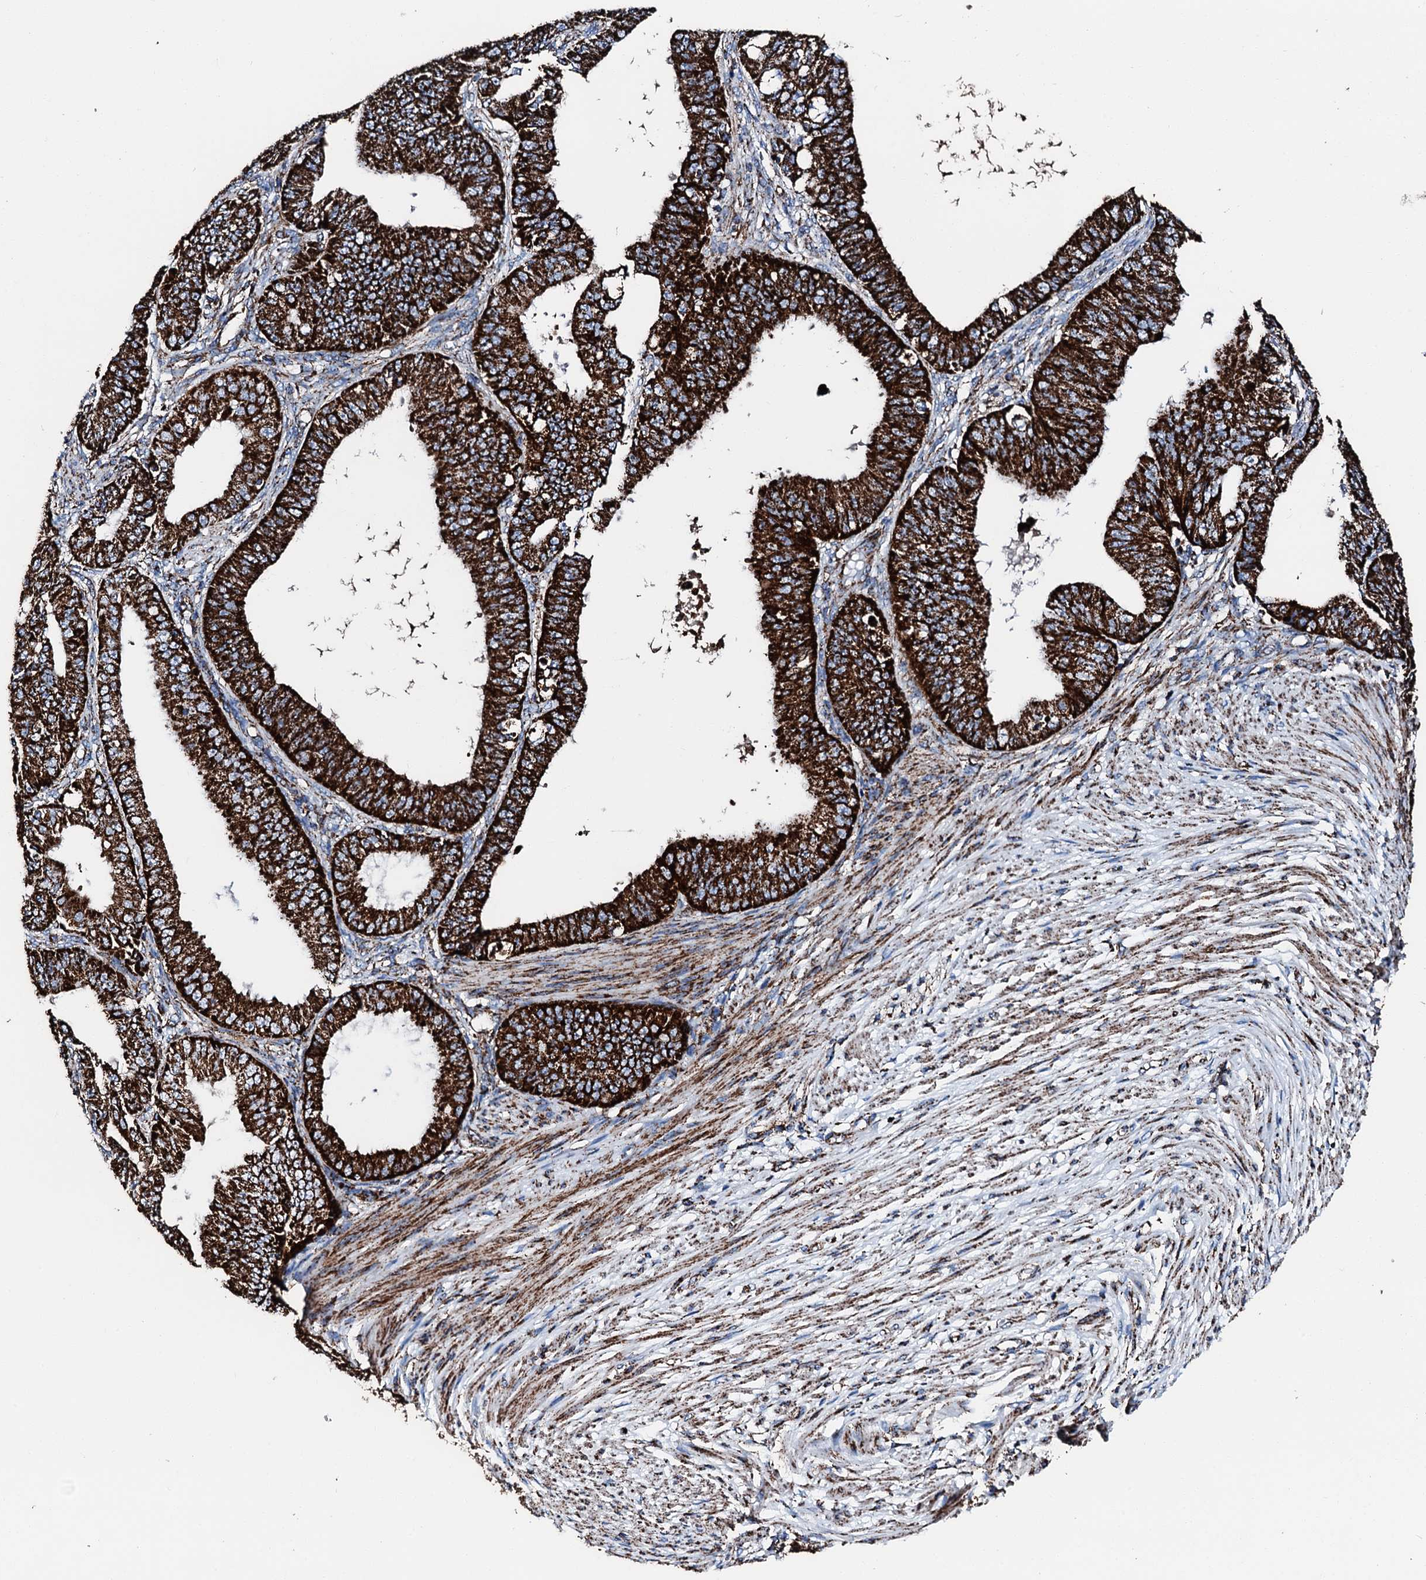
{"staining": {"intensity": "strong", "quantity": ">75%", "location": "cytoplasmic/membranous"}, "tissue": "ovarian cancer", "cell_type": "Tumor cells", "image_type": "cancer", "snomed": [{"axis": "morphology", "description": "Carcinoma, endometroid"}, {"axis": "topography", "description": "Appendix"}, {"axis": "topography", "description": "Ovary"}], "caption": "DAB (3,3'-diaminobenzidine) immunohistochemical staining of human ovarian endometroid carcinoma exhibits strong cytoplasmic/membranous protein expression in about >75% of tumor cells.", "gene": "HADH", "patient": {"sex": "female", "age": 42}}